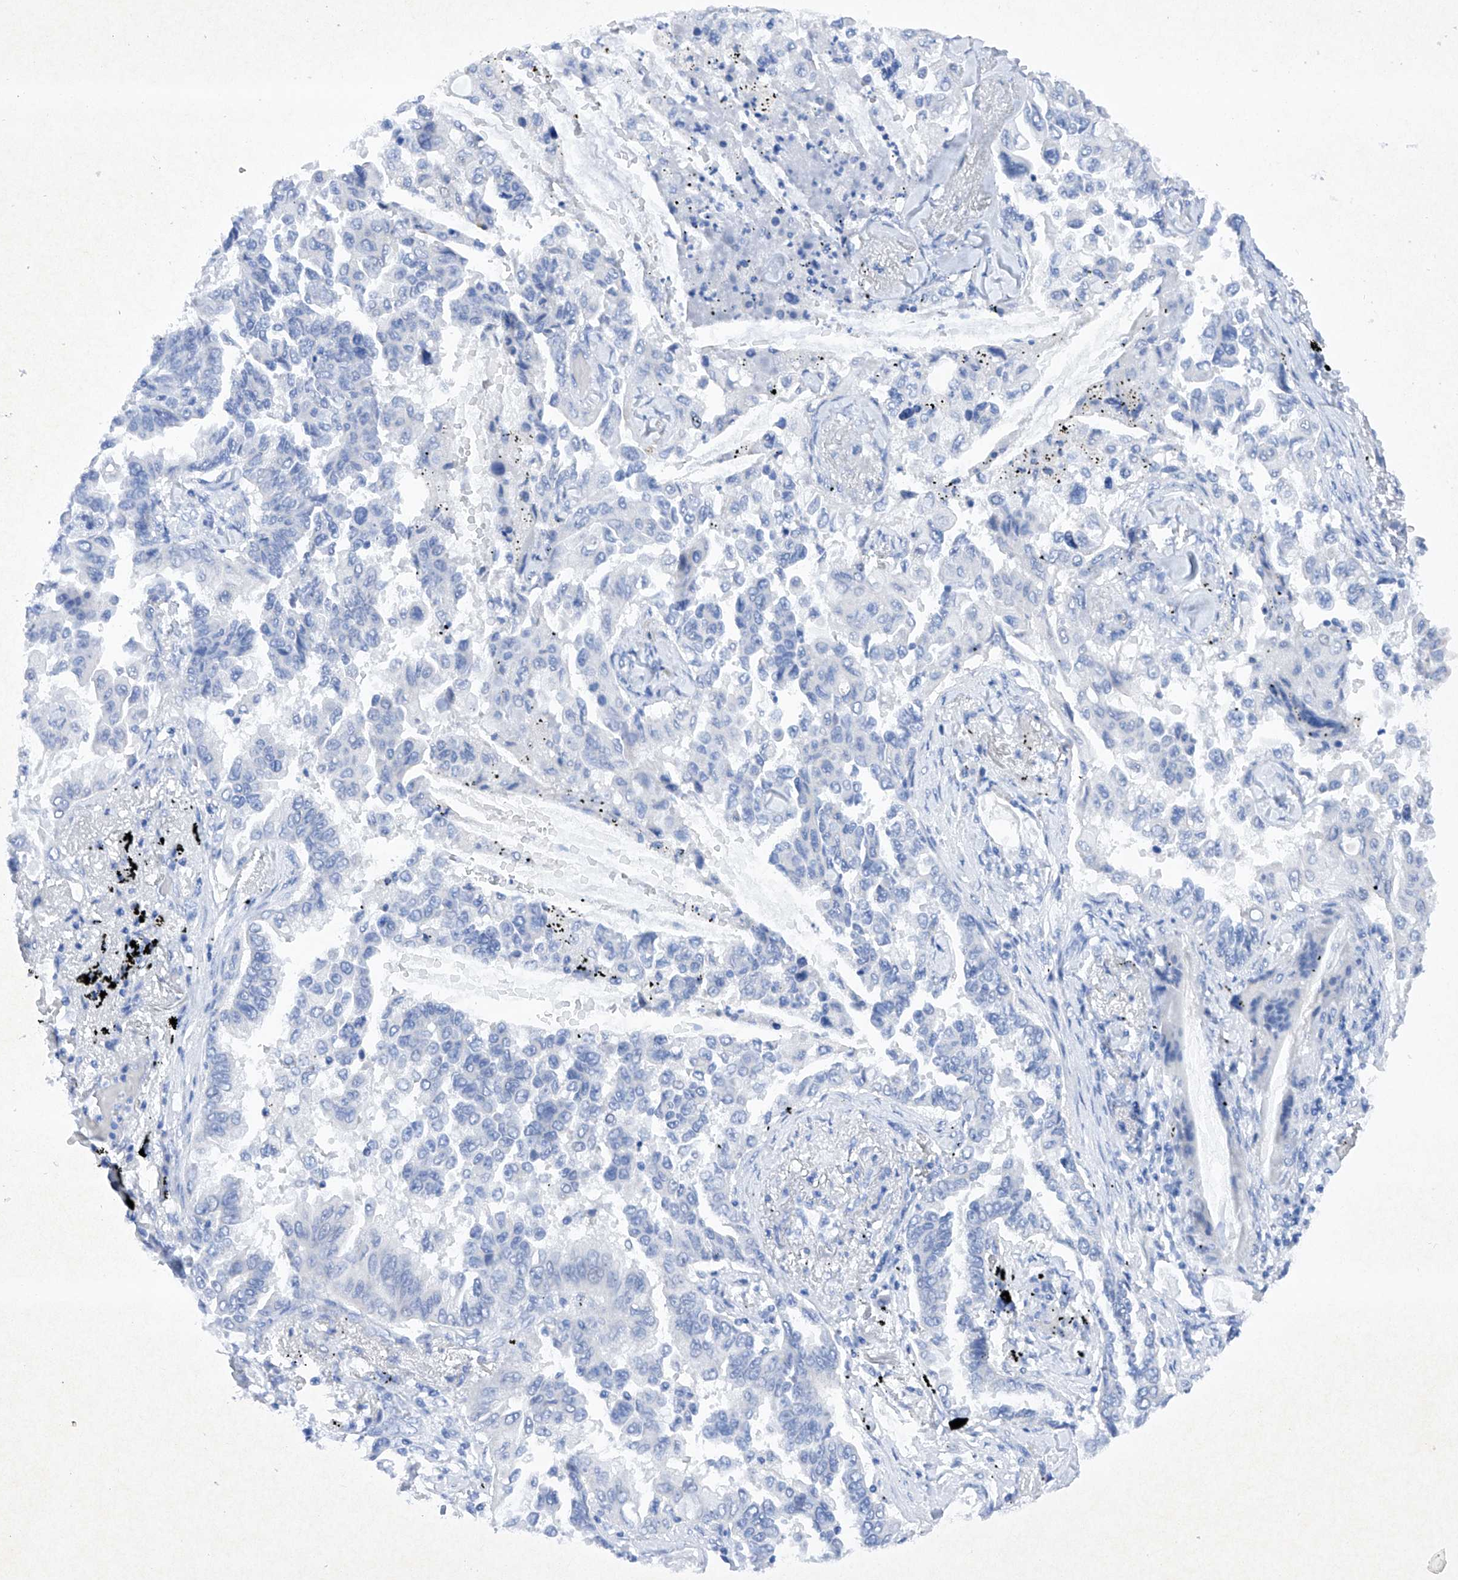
{"staining": {"intensity": "negative", "quantity": "none", "location": "none"}, "tissue": "lung cancer", "cell_type": "Tumor cells", "image_type": "cancer", "snomed": [{"axis": "morphology", "description": "Adenocarcinoma, NOS"}, {"axis": "topography", "description": "Lung"}], "caption": "Immunohistochemistry (IHC) micrograph of human adenocarcinoma (lung) stained for a protein (brown), which demonstrates no positivity in tumor cells.", "gene": "BARX2", "patient": {"sex": "female", "age": 67}}